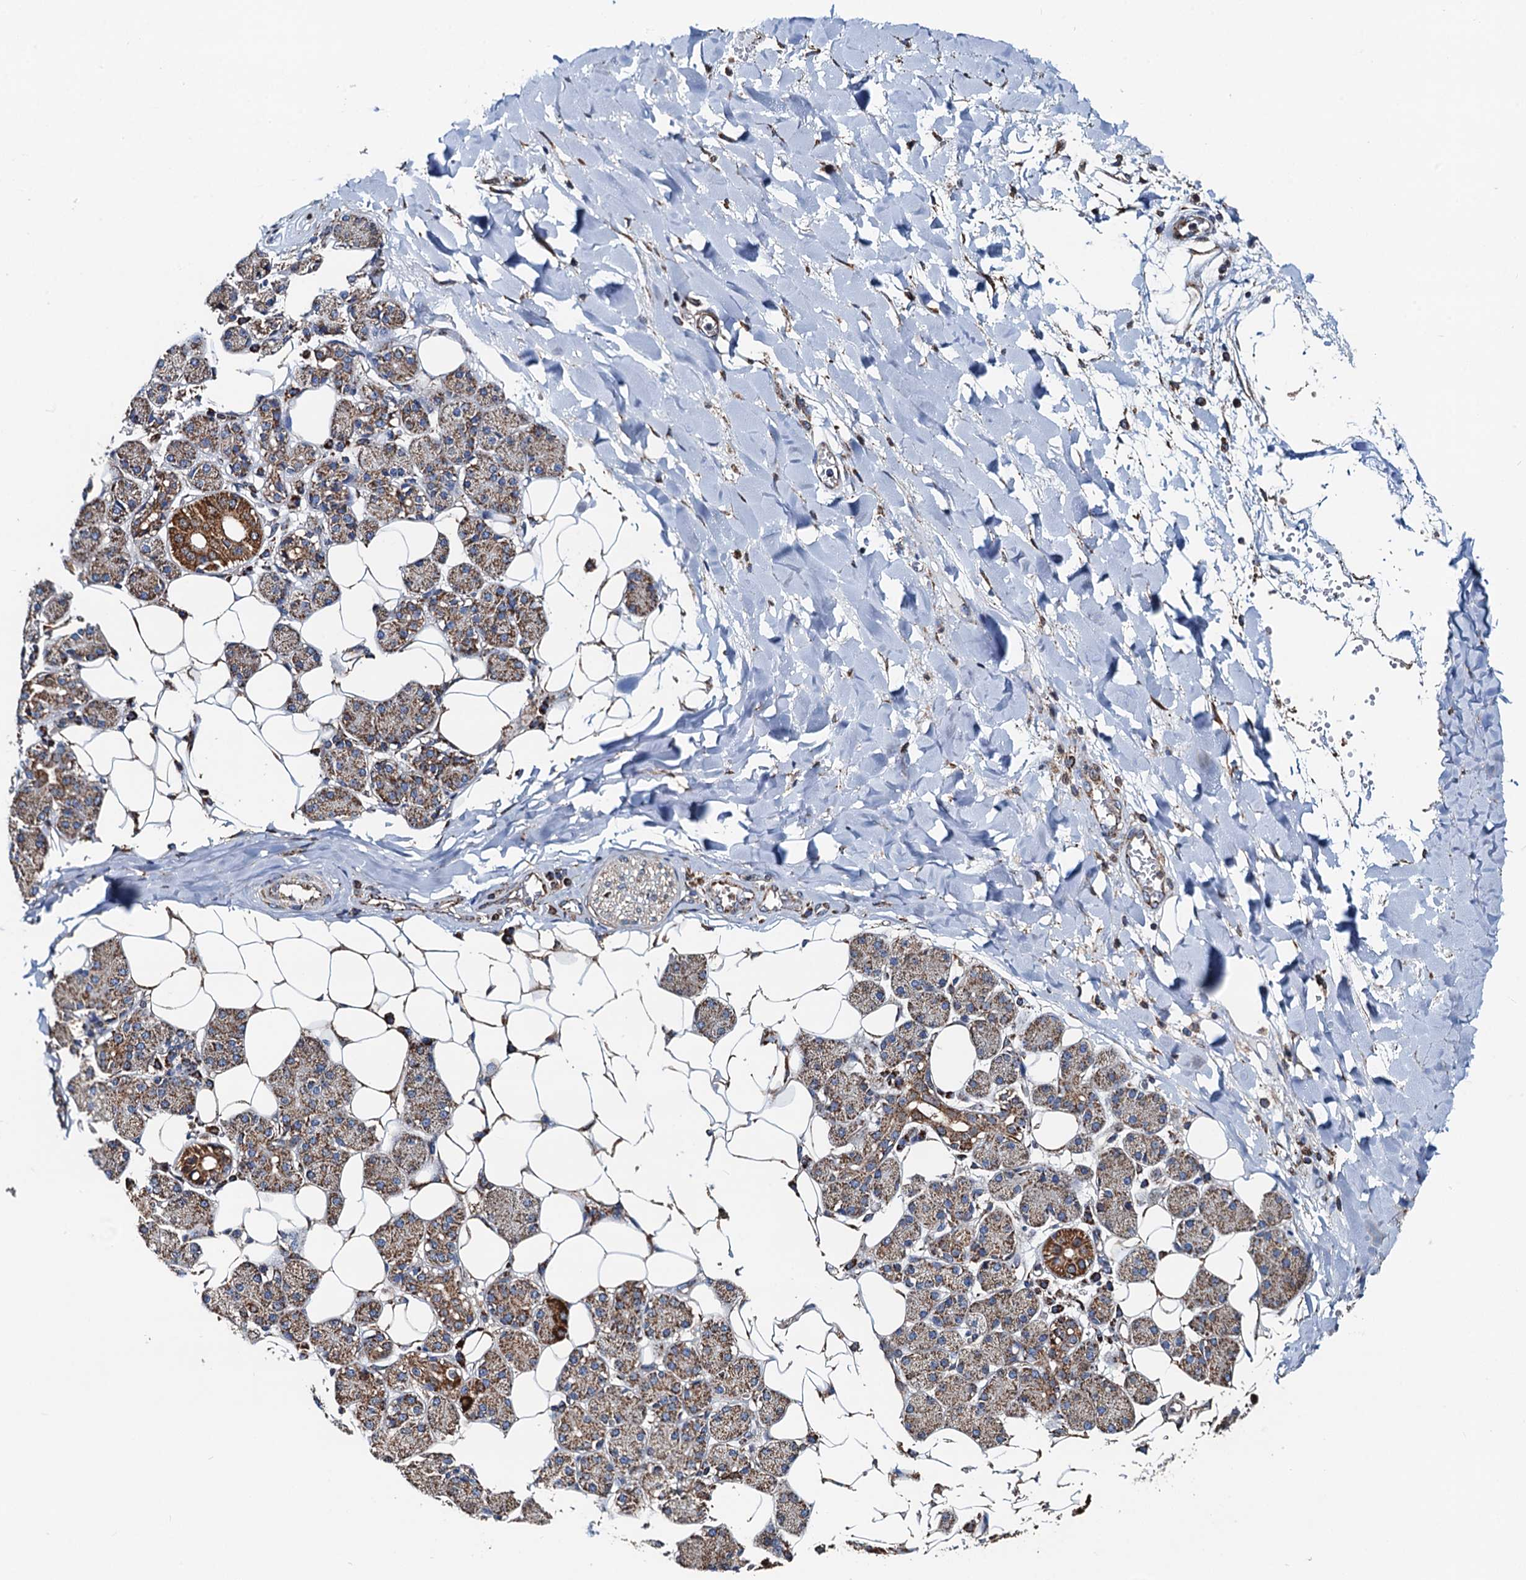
{"staining": {"intensity": "moderate", "quantity": "25%-75%", "location": "cytoplasmic/membranous"}, "tissue": "salivary gland", "cell_type": "Glandular cells", "image_type": "normal", "snomed": [{"axis": "morphology", "description": "Normal tissue, NOS"}, {"axis": "topography", "description": "Salivary gland"}], "caption": "A photomicrograph showing moderate cytoplasmic/membranous positivity in about 25%-75% of glandular cells in unremarkable salivary gland, as visualized by brown immunohistochemical staining.", "gene": "AAGAB", "patient": {"sex": "female", "age": 33}}